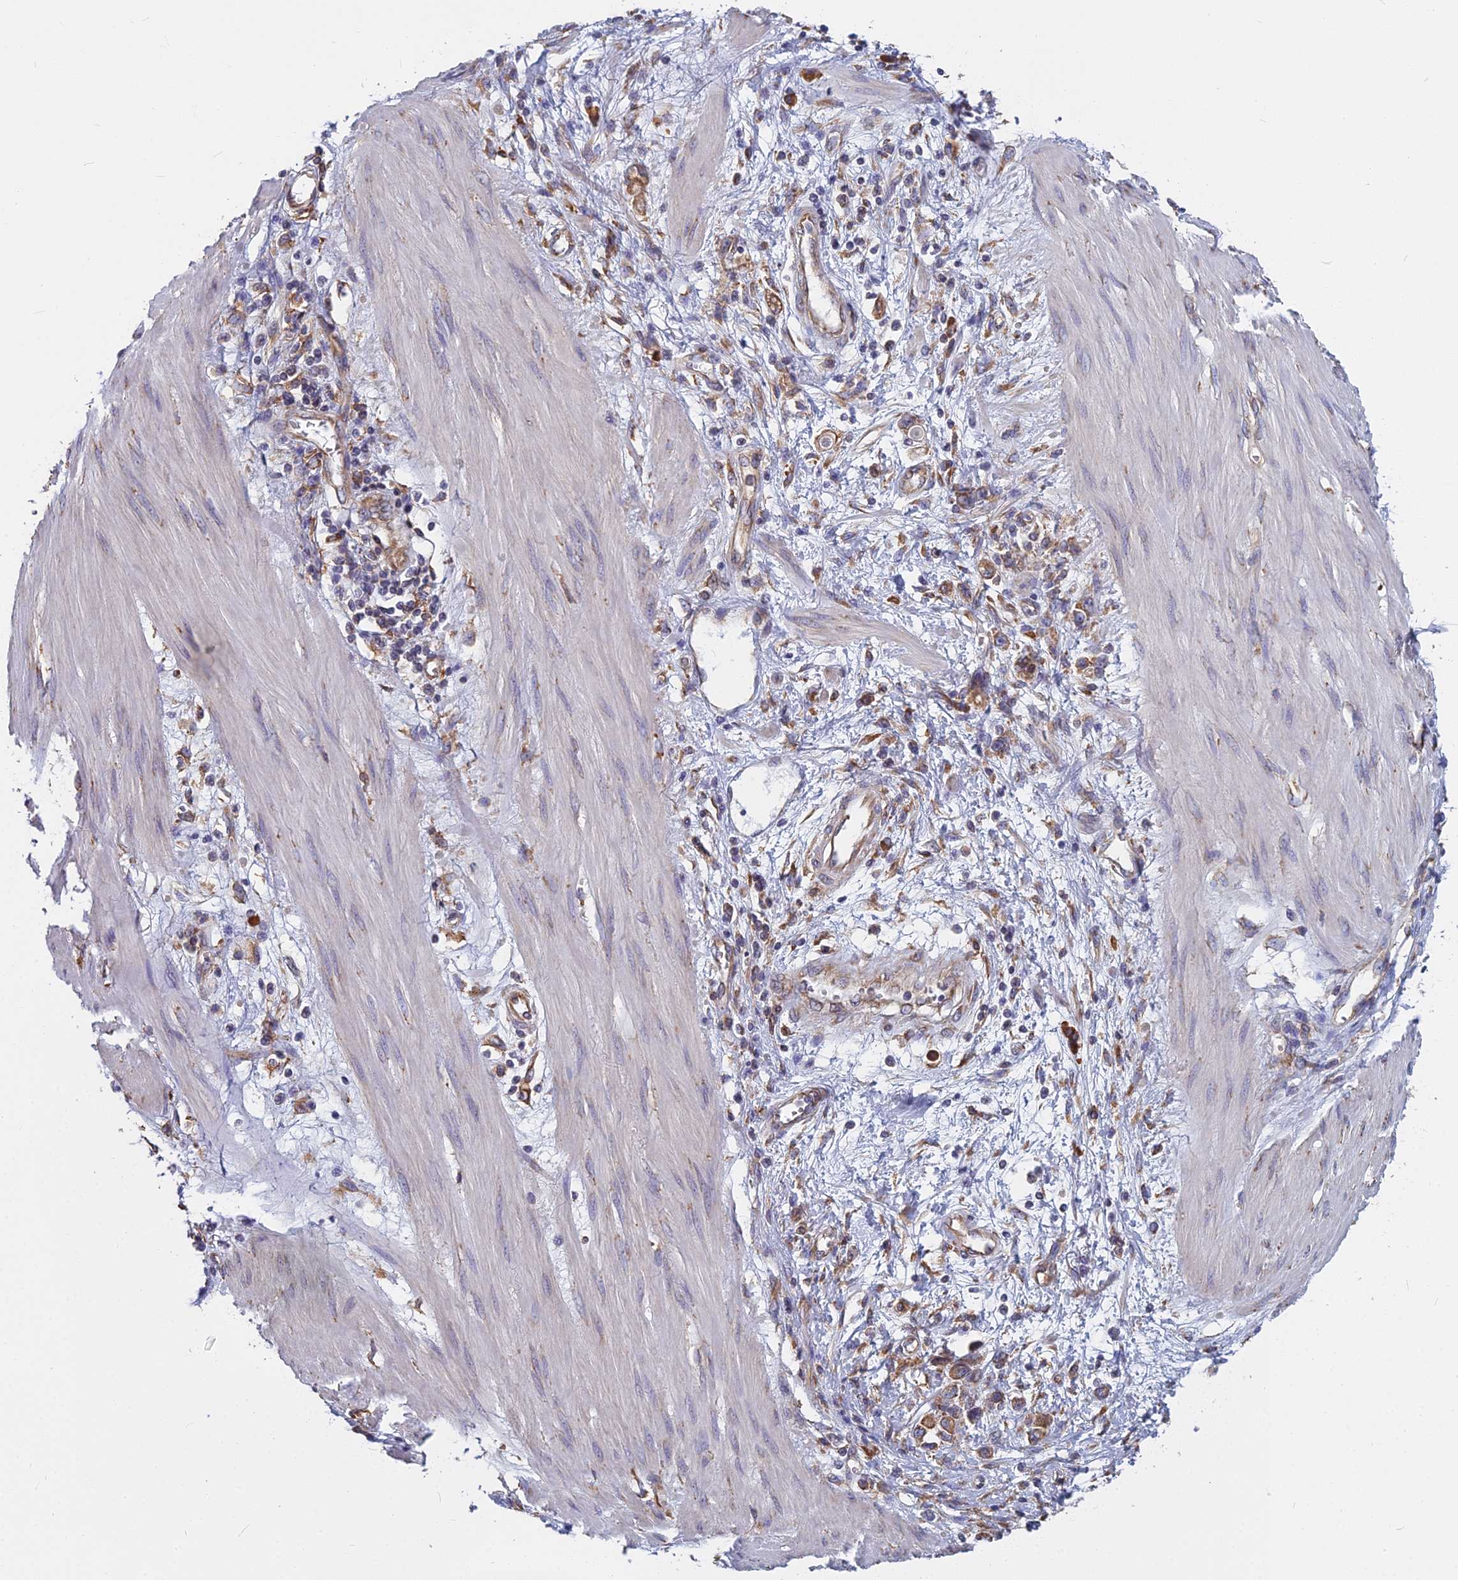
{"staining": {"intensity": "moderate", "quantity": "25%-75%", "location": "cytoplasmic/membranous"}, "tissue": "stomach cancer", "cell_type": "Tumor cells", "image_type": "cancer", "snomed": [{"axis": "morphology", "description": "Adenocarcinoma, NOS"}, {"axis": "topography", "description": "Stomach"}], "caption": "Protein staining displays moderate cytoplasmic/membranous staining in about 25%-75% of tumor cells in adenocarcinoma (stomach).", "gene": "KIAA1143", "patient": {"sex": "female", "age": 76}}